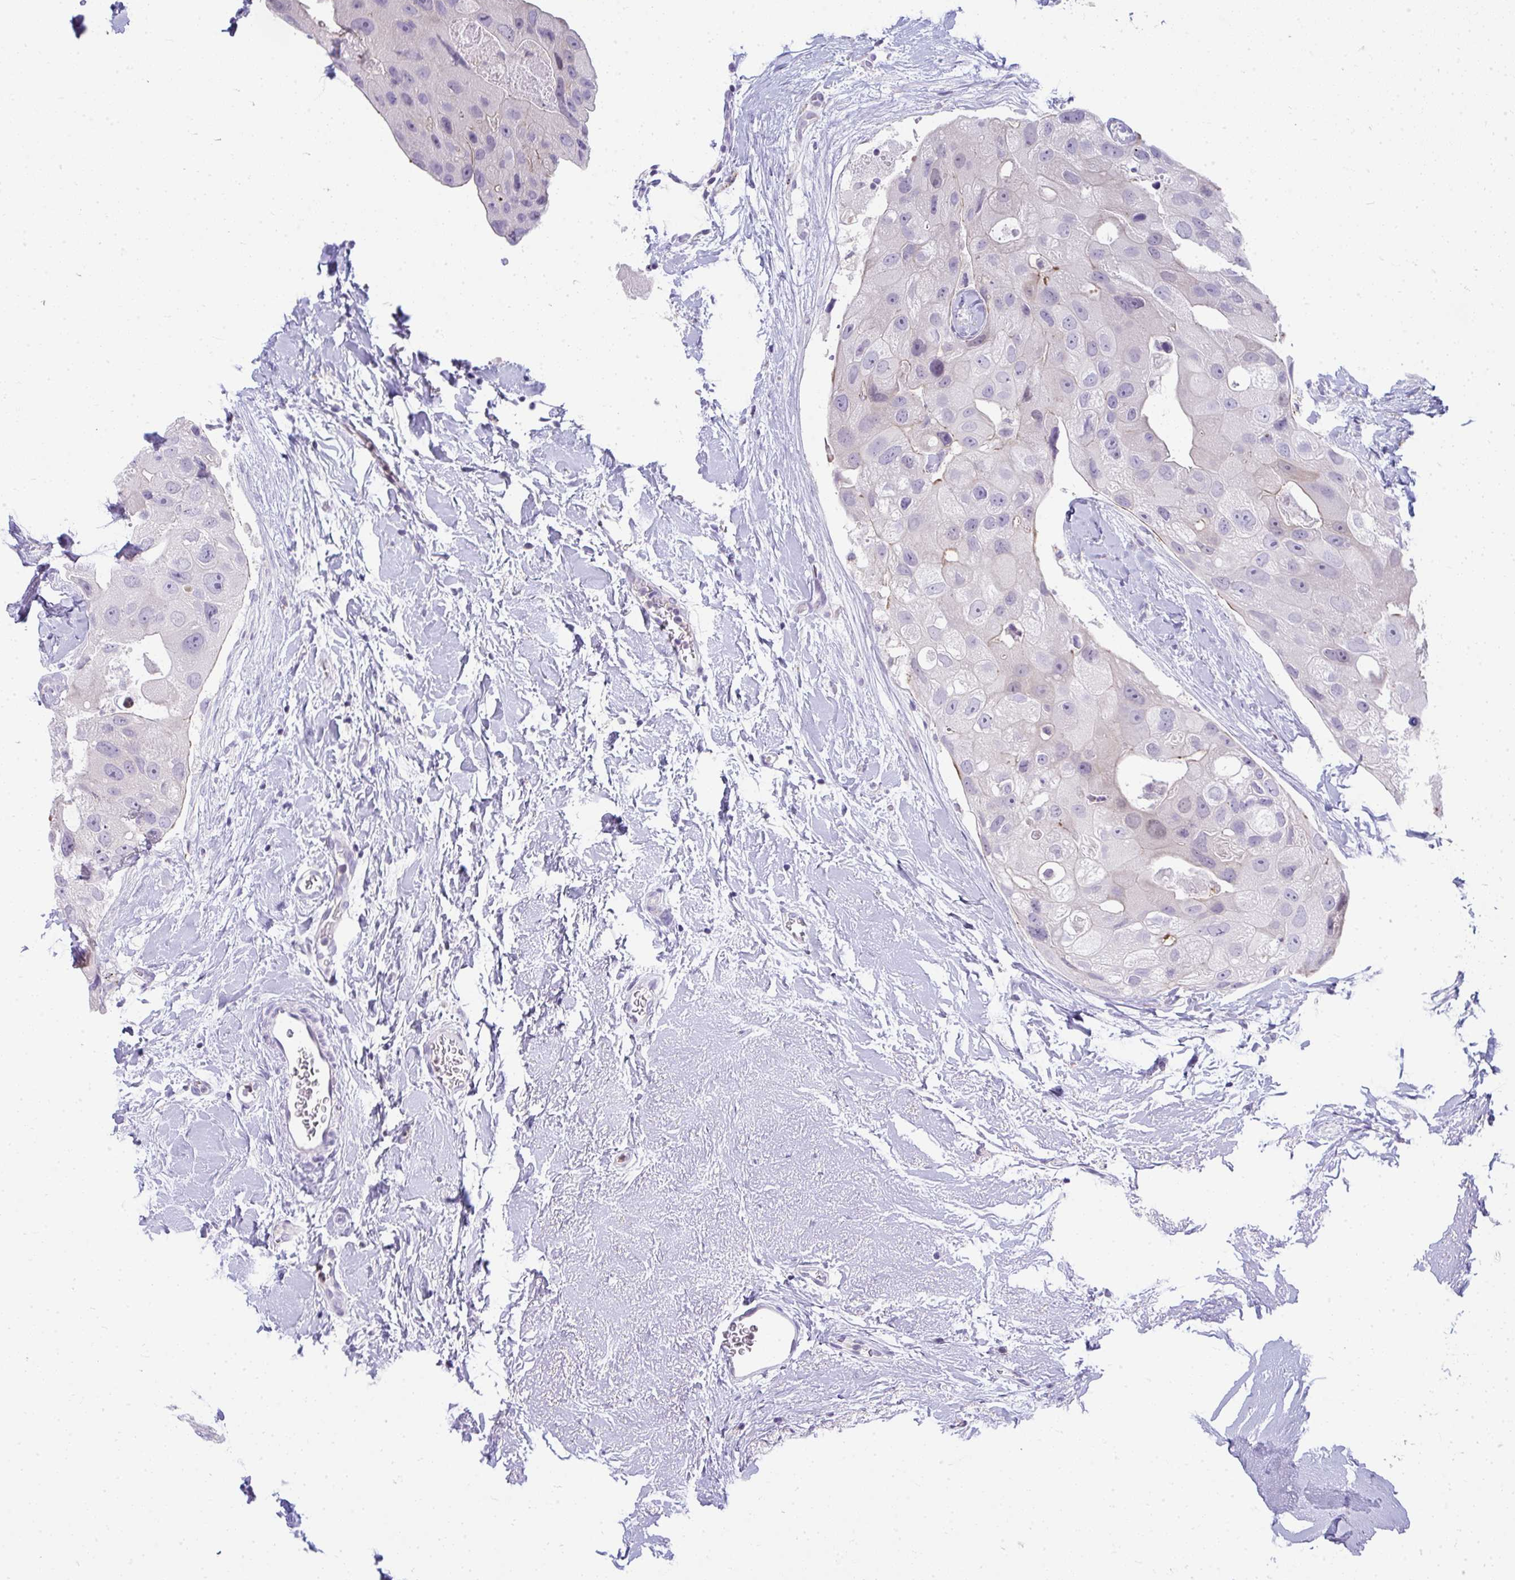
{"staining": {"intensity": "negative", "quantity": "none", "location": "none"}, "tissue": "breast cancer", "cell_type": "Tumor cells", "image_type": "cancer", "snomed": [{"axis": "morphology", "description": "Duct carcinoma"}, {"axis": "topography", "description": "Breast"}], "caption": "IHC of breast intraductal carcinoma demonstrates no staining in tumor cells.", "gene": "VPS4B", "patient": {"sex": "female", "age": 43}}